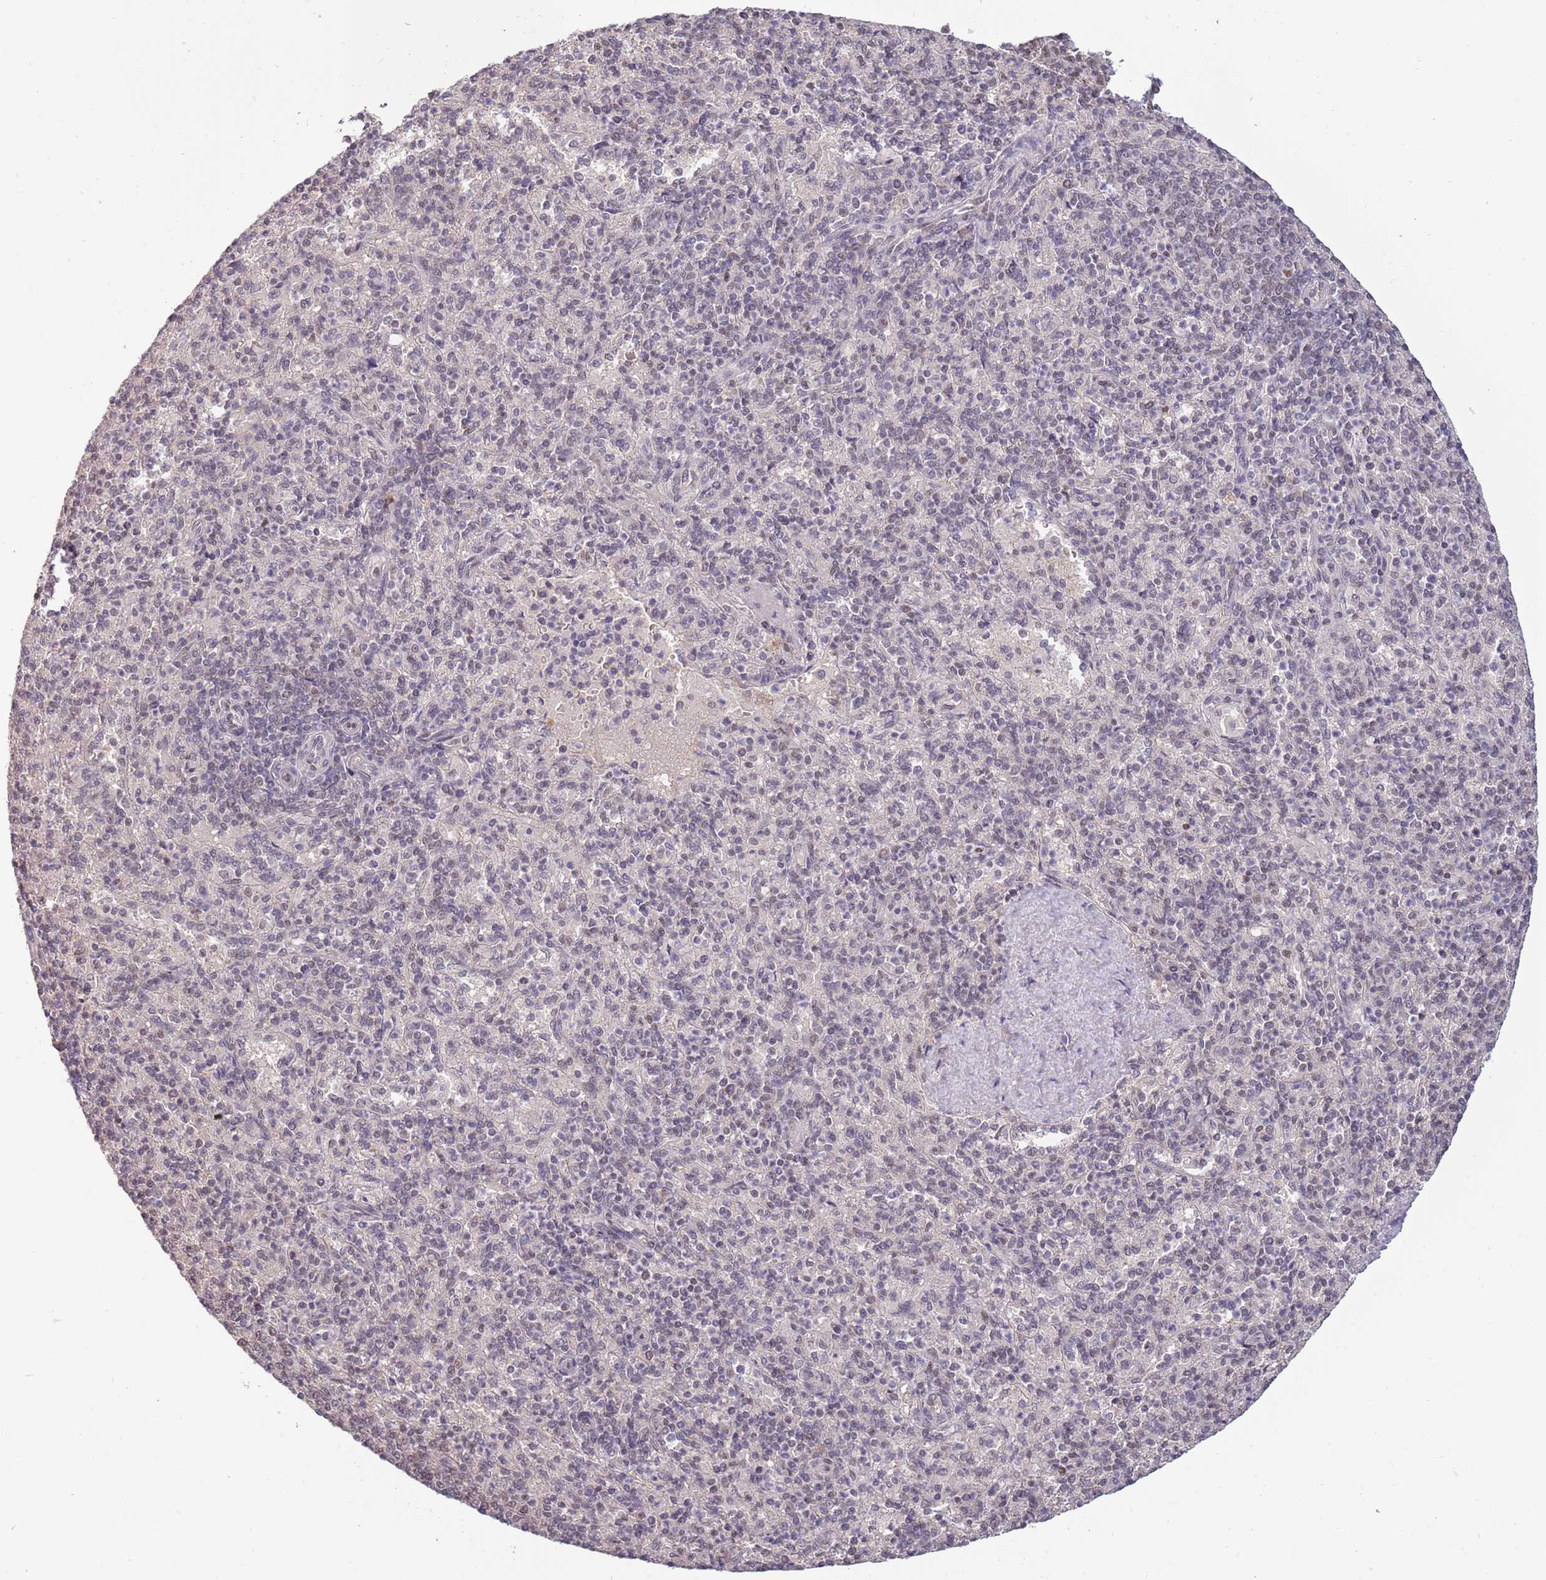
{"staining": {"intensity": "weak", "quantity": "25%-75%", "location": "nuclear"}, "tissue": "spleen", "cell_type": "Cells in red pulp", "image_type": "normal", "snomed": [{"axis": "morphology", "description": "Normal tissue, NOS"}, {"axis": "topography", "description": "Spleen"}], "caption": "Unremarkable spleen was stained to show a protein in brown. There is low levels of weak nuclear staining in about 25%-75% of cells in red pulp. (Stains: DAB (3,3'-diaminobenzidine) in brown, nuclei in blue, Microscopy: brightfield microscopy at high magnification).", "gene": "ZBTB7A", "patient": {"sex": "male", "age": 82}}